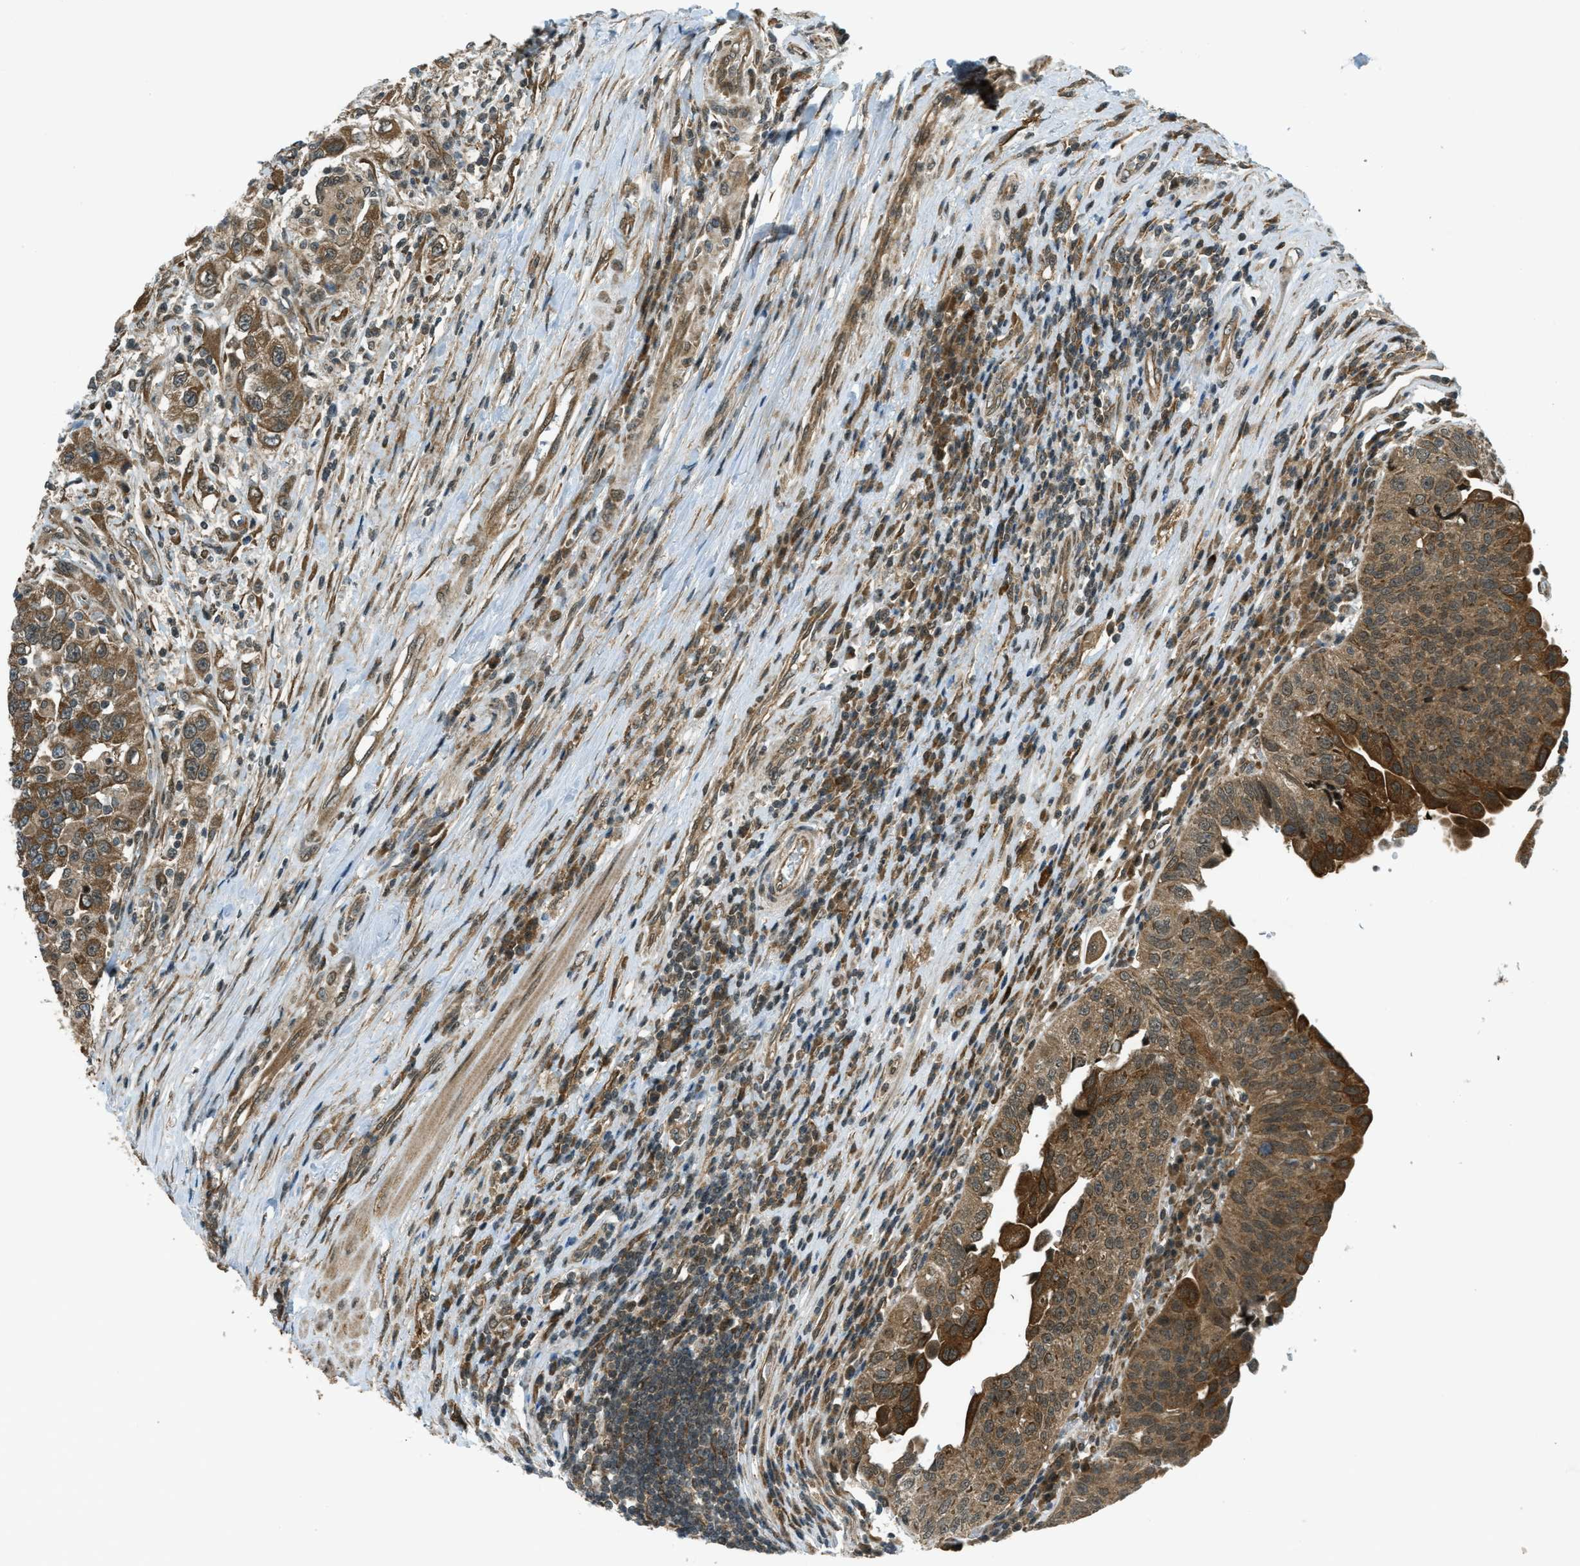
{"staining": {"intensity": "moderate", "quantity": ">75%", "location": "cytoplasmic/membranous"}, "tissue": "urothelial cancer", "cell_type": "Tumor cells", "image_type": "cancer", "snomed": [{"axis": "morphology", "description": "Urothelial carcinoma, High grade"}, {"axis": "topography", "description": "Urinary bladder"}], "caption": "A photomicrograph of urothelial cancer stained for a protein displays moderate cytoplasmic/membranous brown staining in tumor cells.", "gene": "EIF2AK3", "patient": {"sex": "female", "age": 80}}